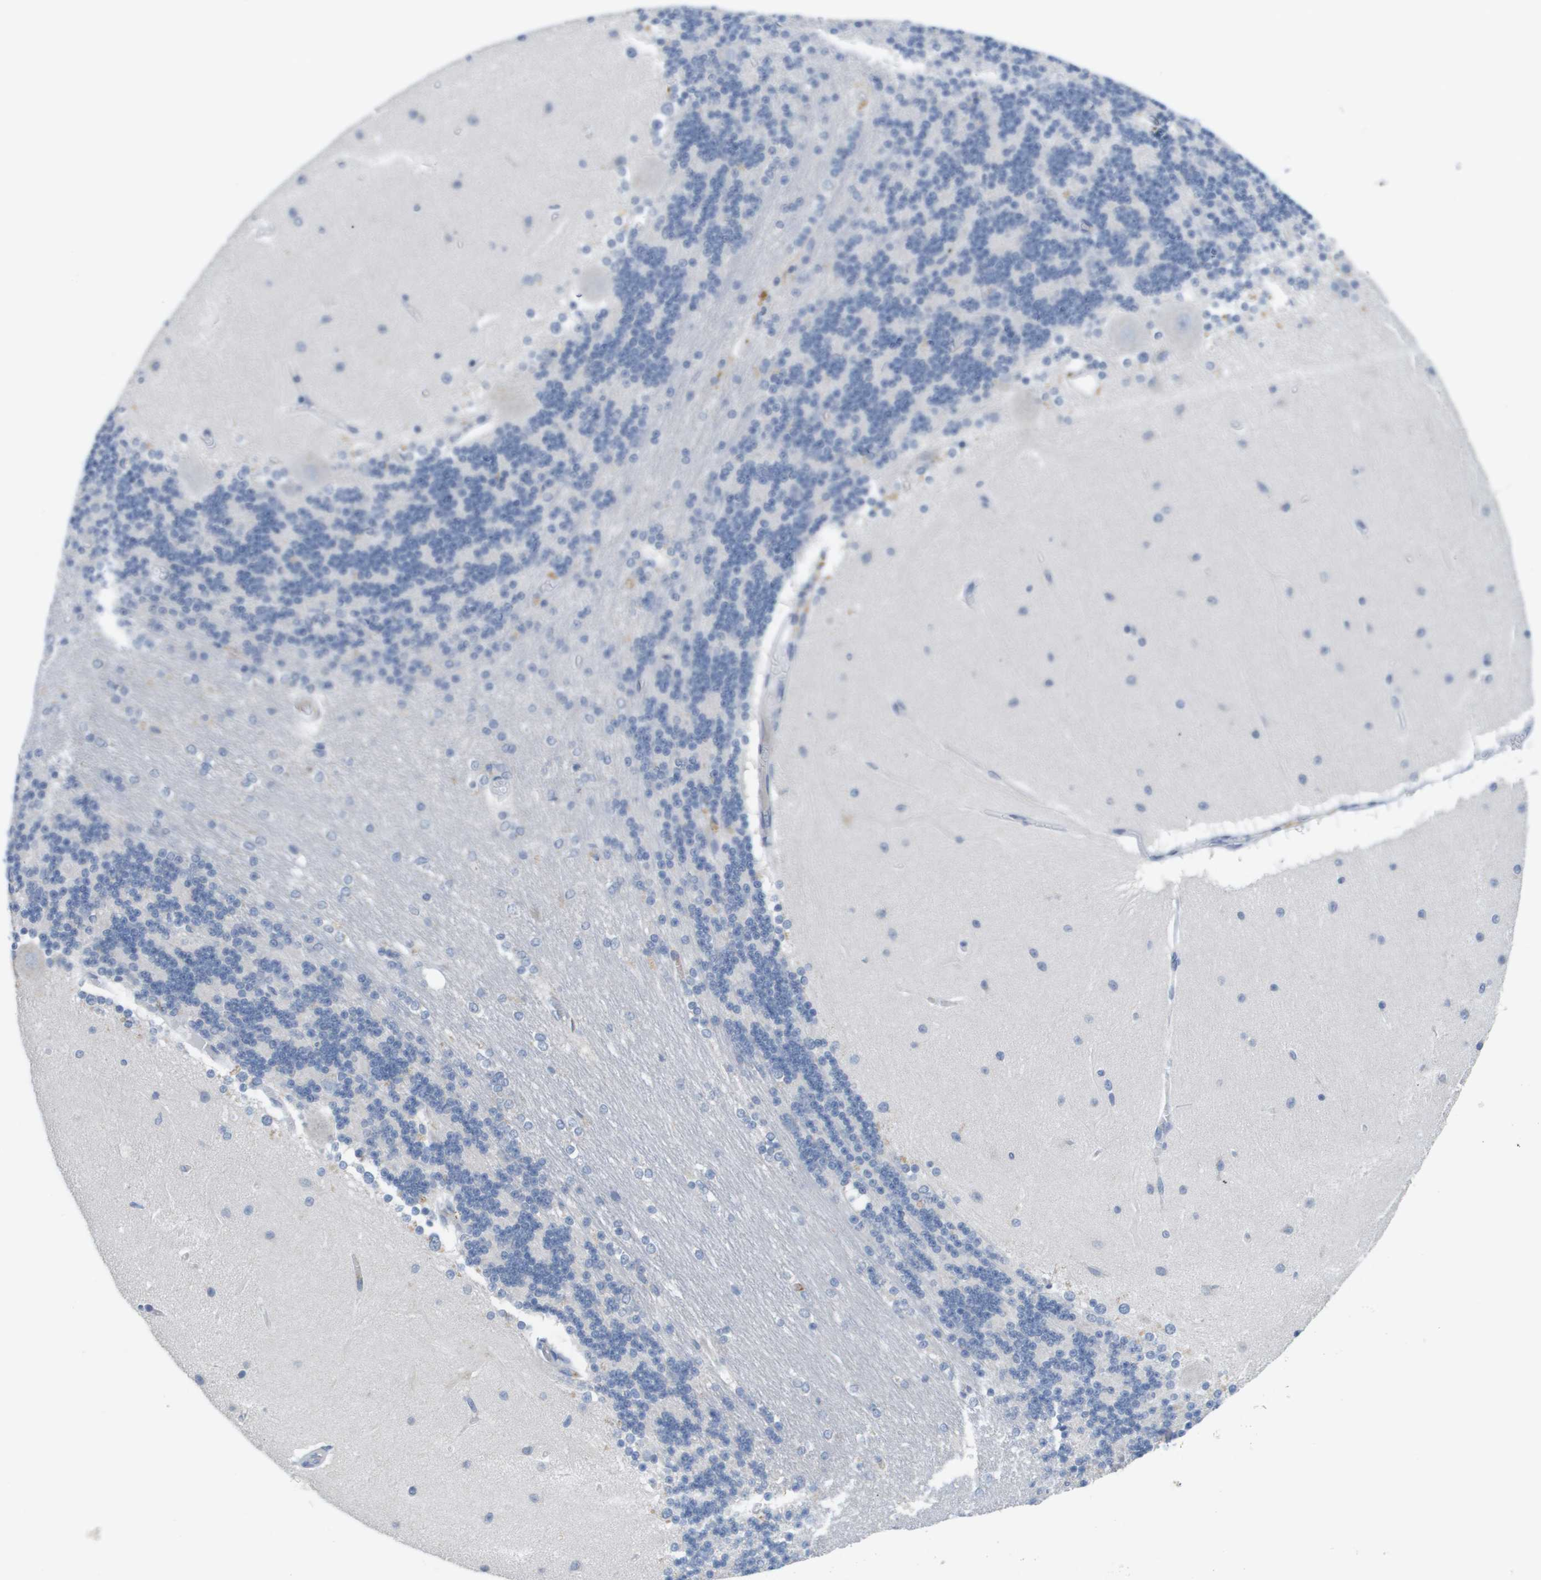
{"staining": {"intensity": "negative", "quantity": "none", "location": "none"}, "tissue": "cerebellum", "cell_type": "Cells in granular layer", "image_type": "normal", "snomed": [{"axis": "morphology", "description": "Normal tissue, NOS"}, {"axis": "topography", "description": "Cerebellum"}], "caption": "Cells in granular layer show no significant protein expression in normal cerebellum. (Brightfield microscopy of DAB (3,3'-diaminobenzidine) IHC at high magnification).", "gene": "ANGPT2", "patient": {"sex": "female", "age": 54}}